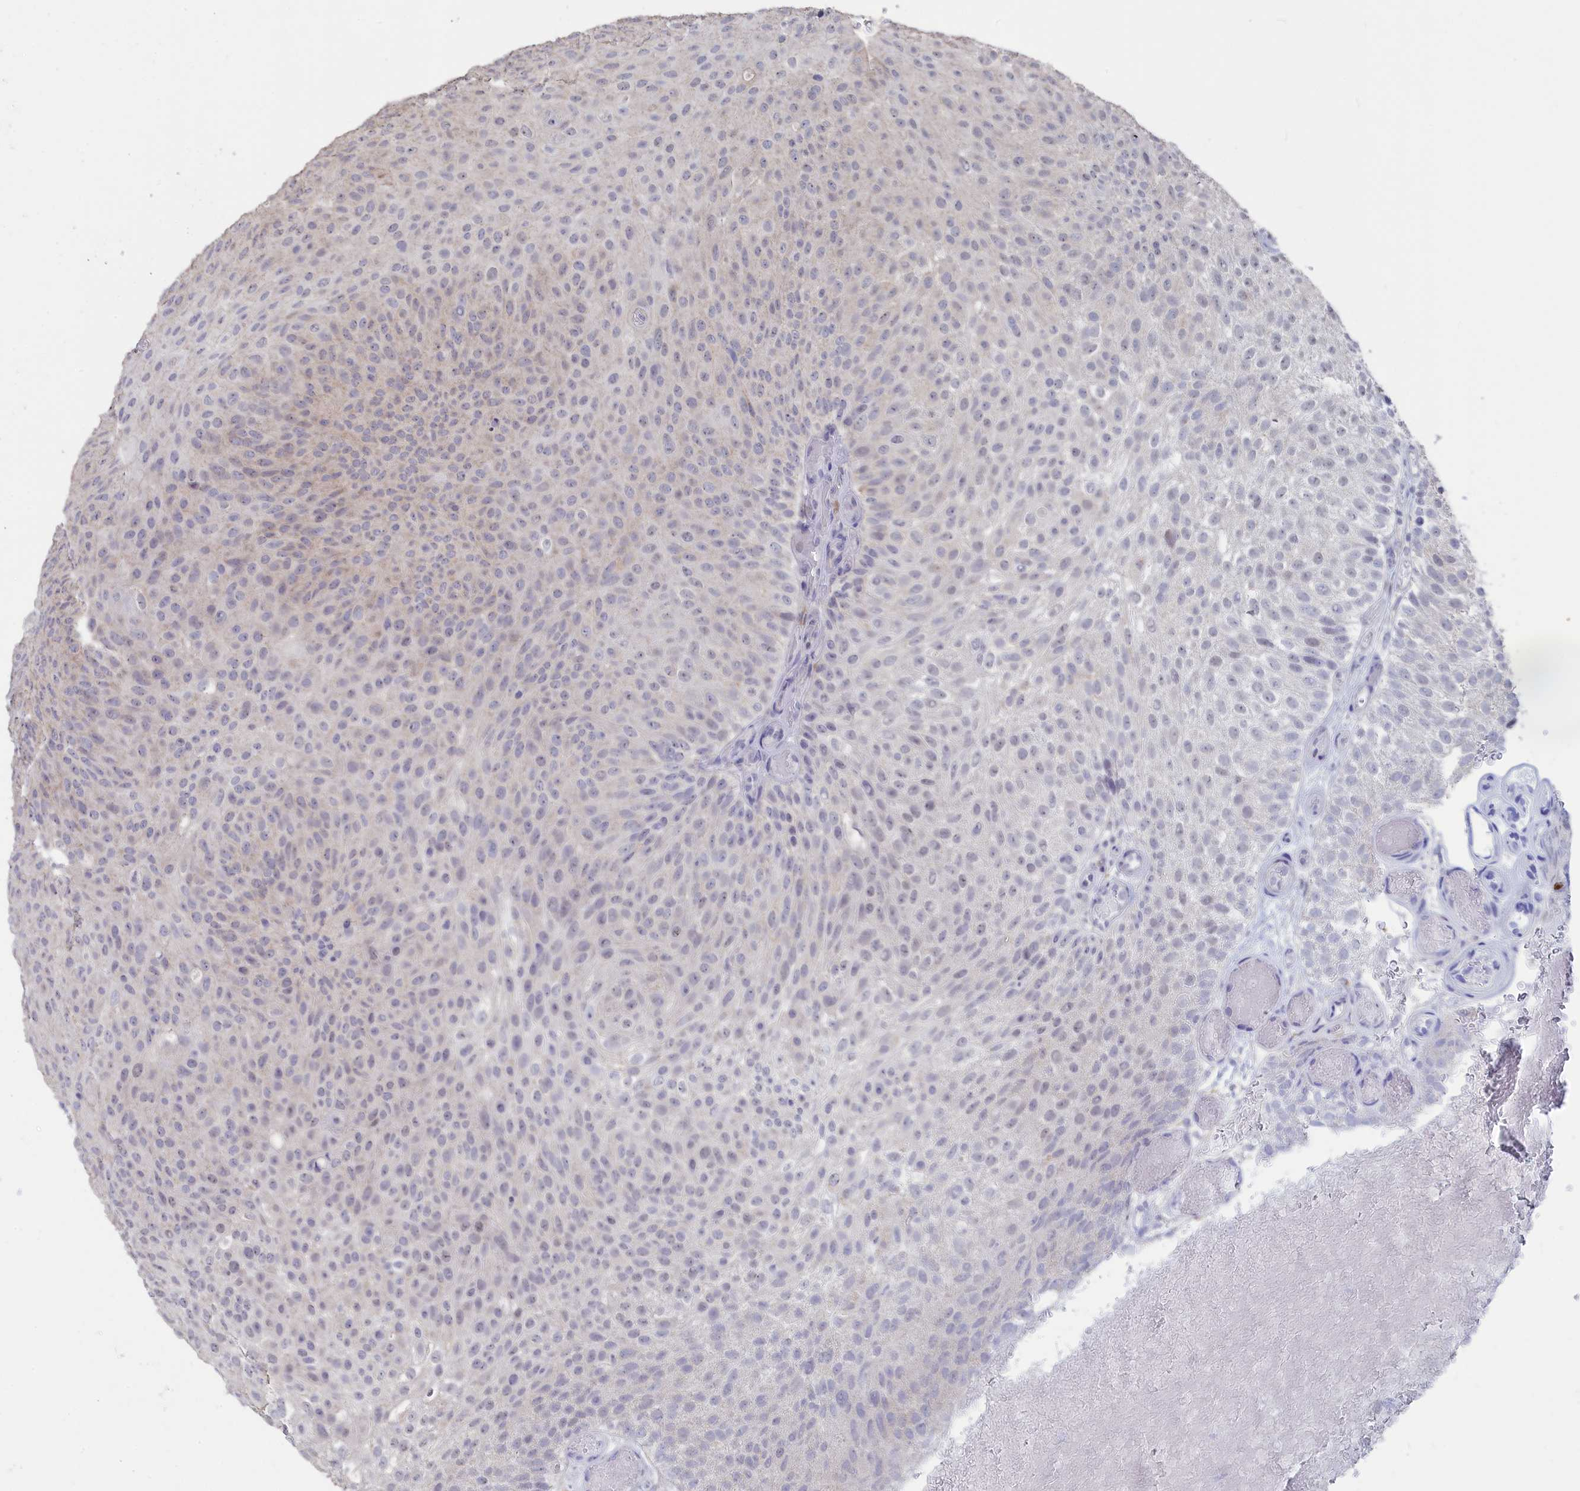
{"staining": {"intensity": "negative", "quantity": "none", "location": "none"}, "tissue": "urothelial cancer", "cell_type": "Tumor cells", "image_type": "cancer", "snomed": [{"axis": "morphology", "description": "Urothelial carcinoma, Low grade"}, {"axis": "topography", "description": "Urinary bladder"}], "caption": "DAB immunohistochemical staining of urothelial carcinoma (low-grade) displays no significant positivity in tumor cells.", "gene": "SEMG2", "patient": {"sex": "male", "age": 78}}